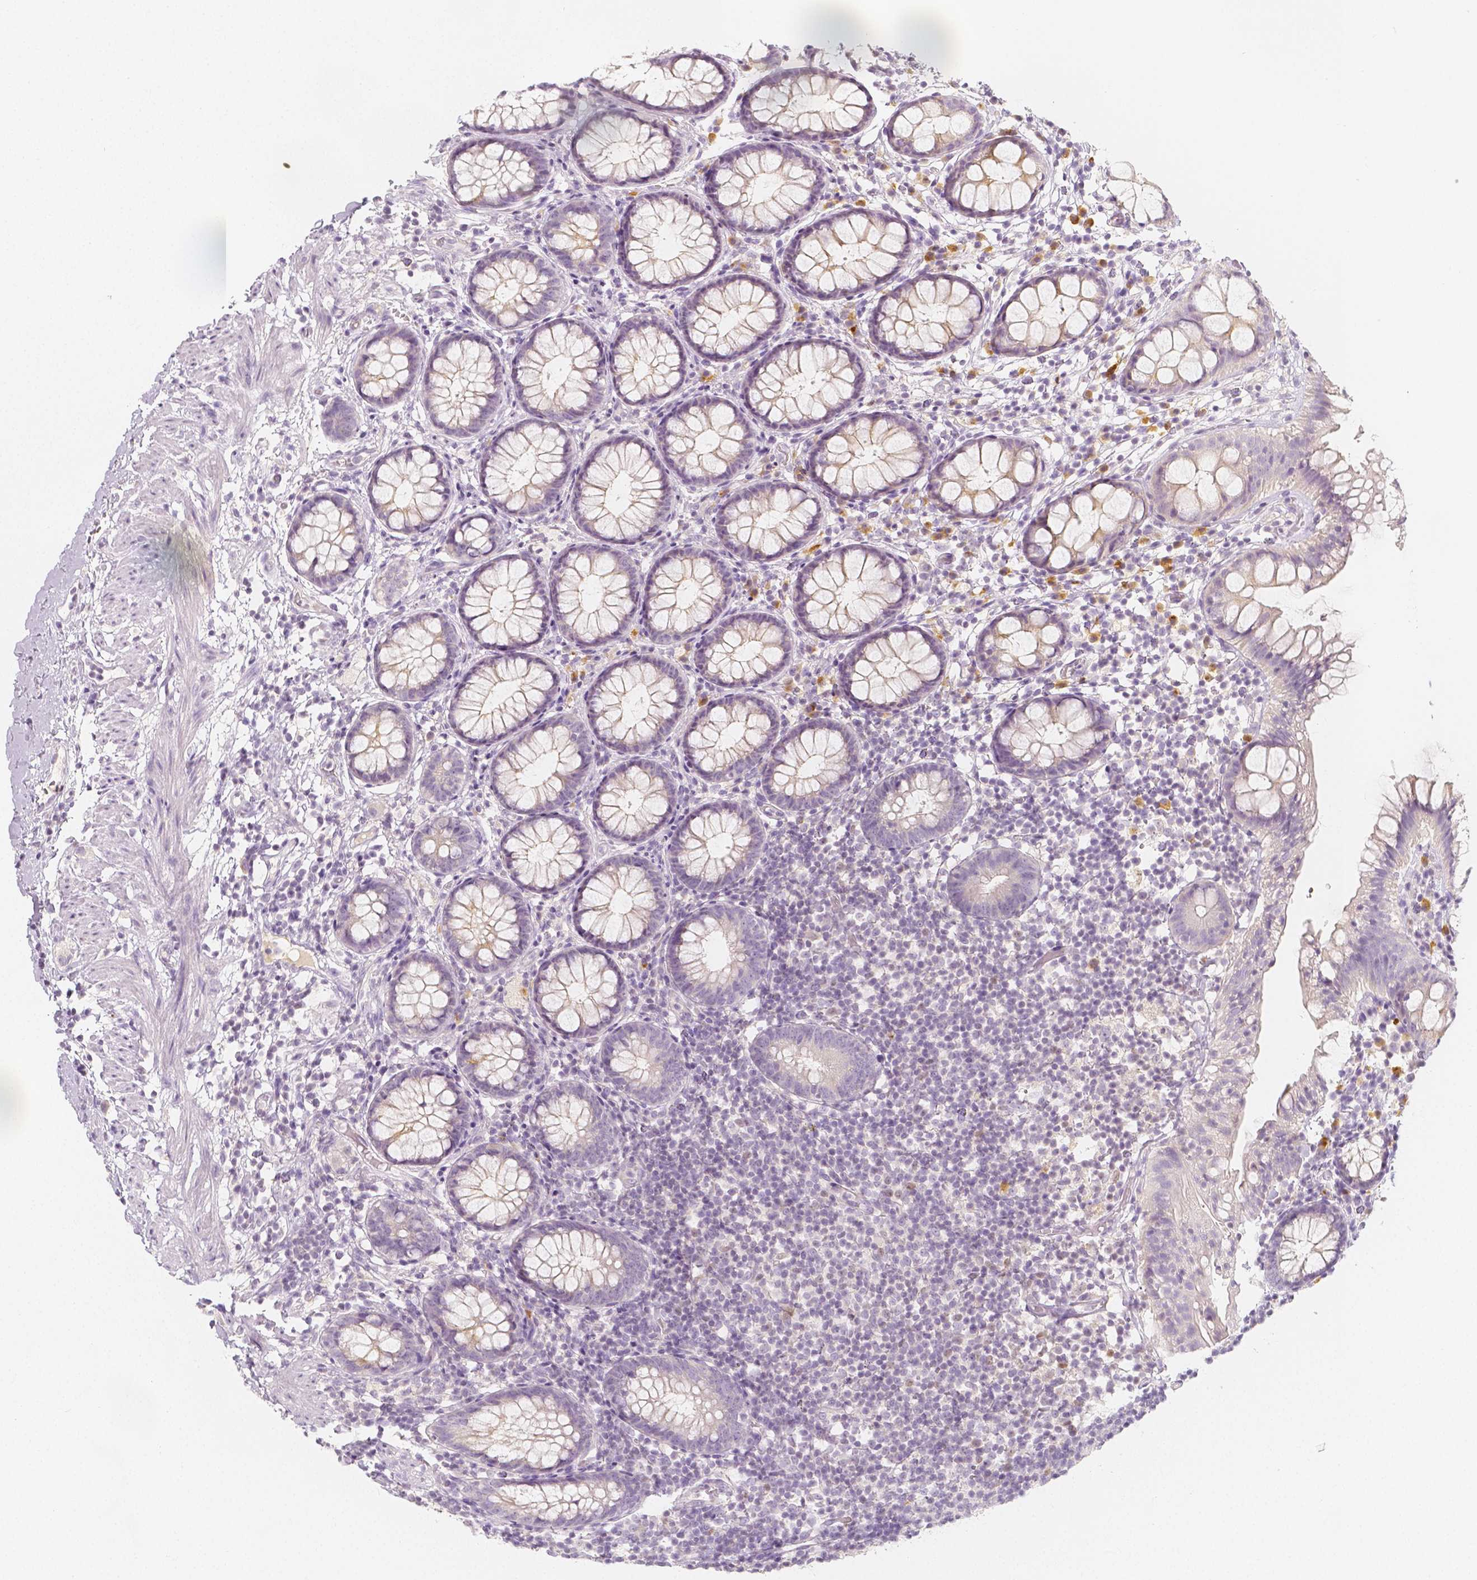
{"staining": {"intensity": "weak", "quantity": "<25%", "location": "cytoplasmic/membranous"}, "tissue": "rectum", "cell_type": "Glandular cells", "image_type": "normal", "snomed": [{"axis": "morphology", "description": "Normal tissue, NOS"}, {"axis": "topography", "description": "Rectum"}], "caption": "High power microscopy photomicrograph of an IHC photomicrograph of normal rectum, revealing no significant expression in glandular cells.", "gene": "BATF", "patient": {"sex": "female", "age": 62}}